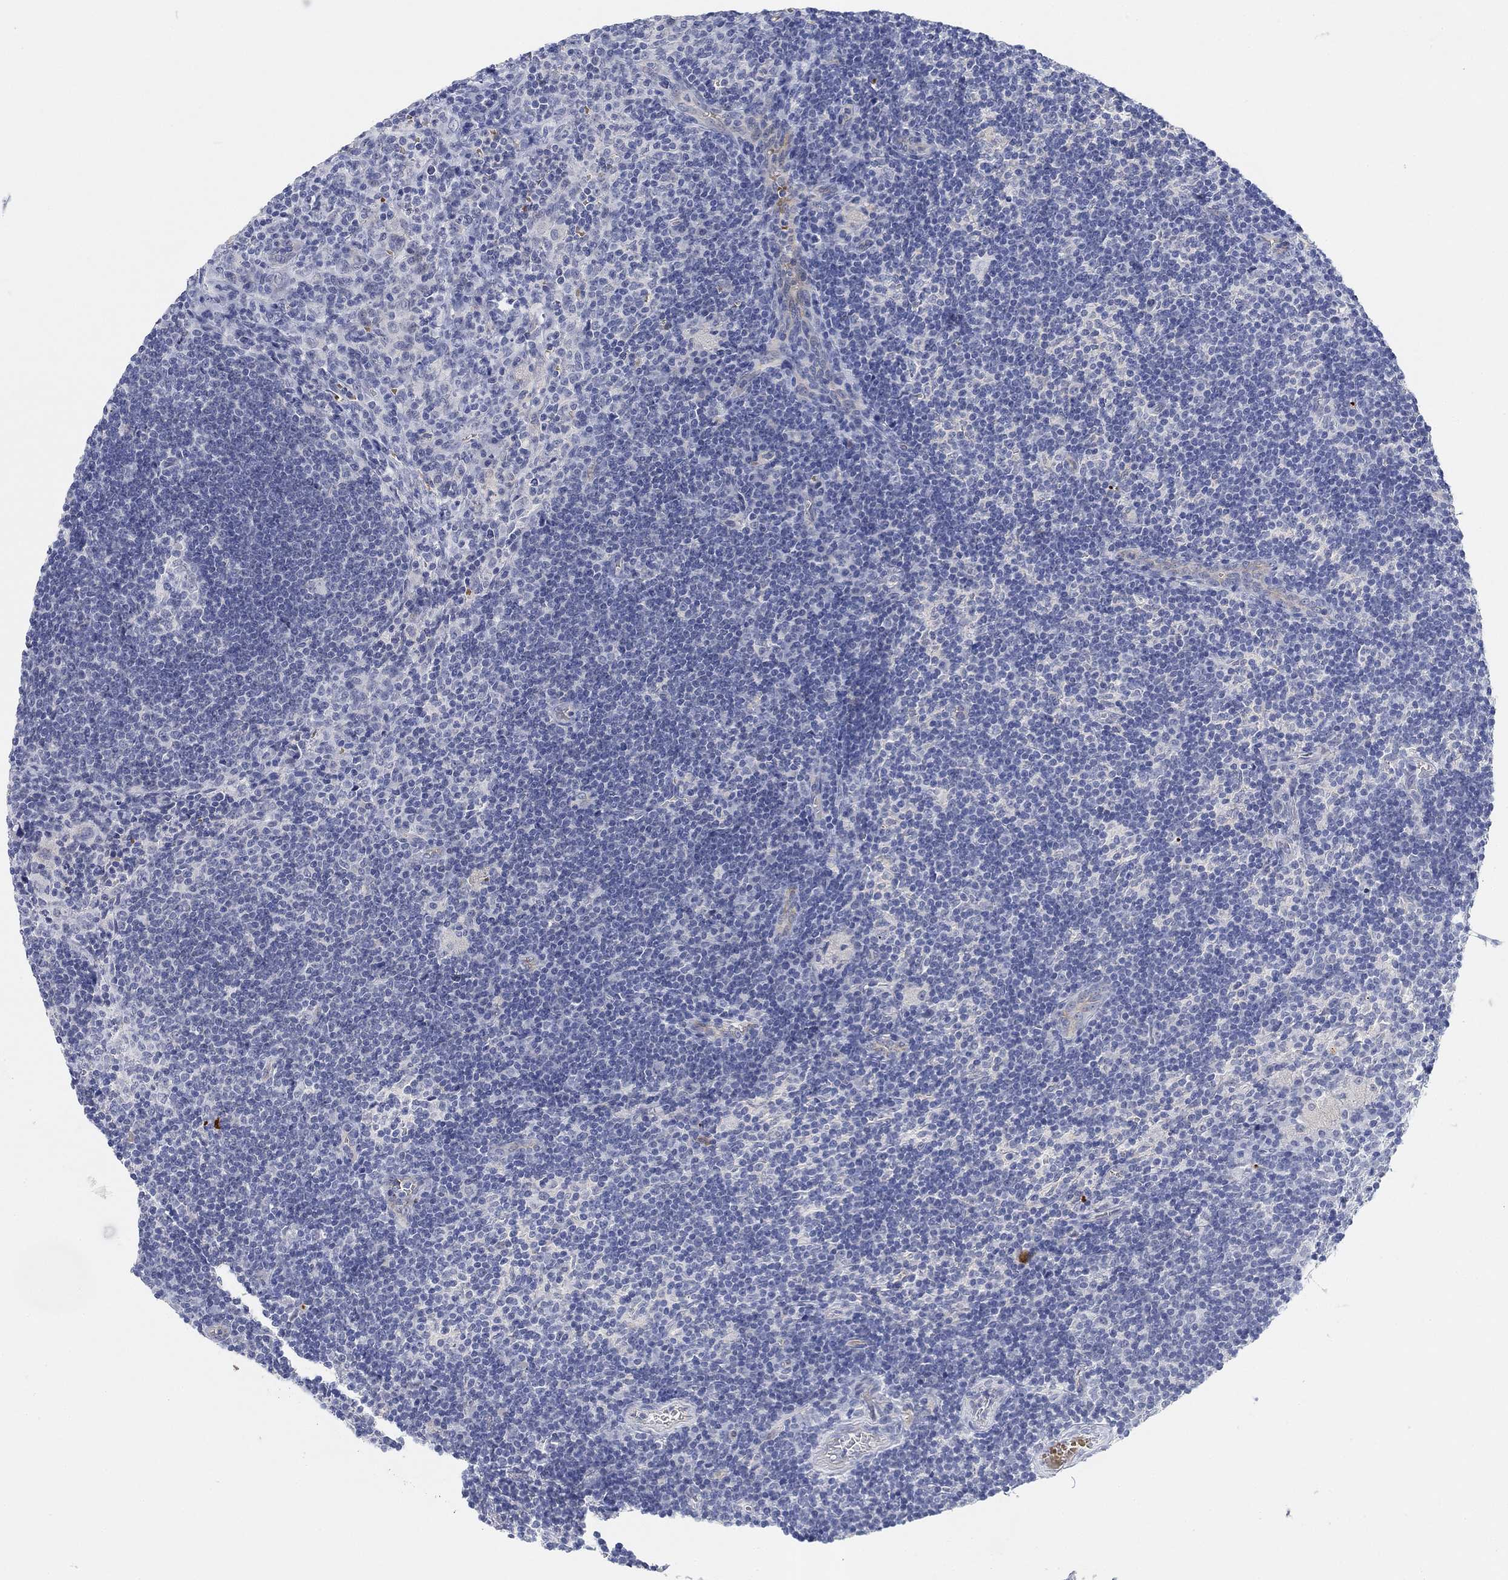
{"staining": {"intensity": "negative", "quantity": "none", "location": "none"}, "tissue": "lymph node", "cell_type": "Germinal center cells", "image_type": "normal", "snomed": [{"axis": "morphology", "description": "Normal tissue, NOS"}, {"axis": "morphology", "description": "Adenocarcinoma, NOS"}, {"axis": "topography", "description": "Lymph node"}, {"axis": "topography", "description": "Pancreas"}], "caption": "Human lymph node stained for a protein using immunohistochemistry (IHC) demonstrates no staining in germinal center cells.", "gene": "PAX6", "patient": {"sex": "female", "age": 58}}